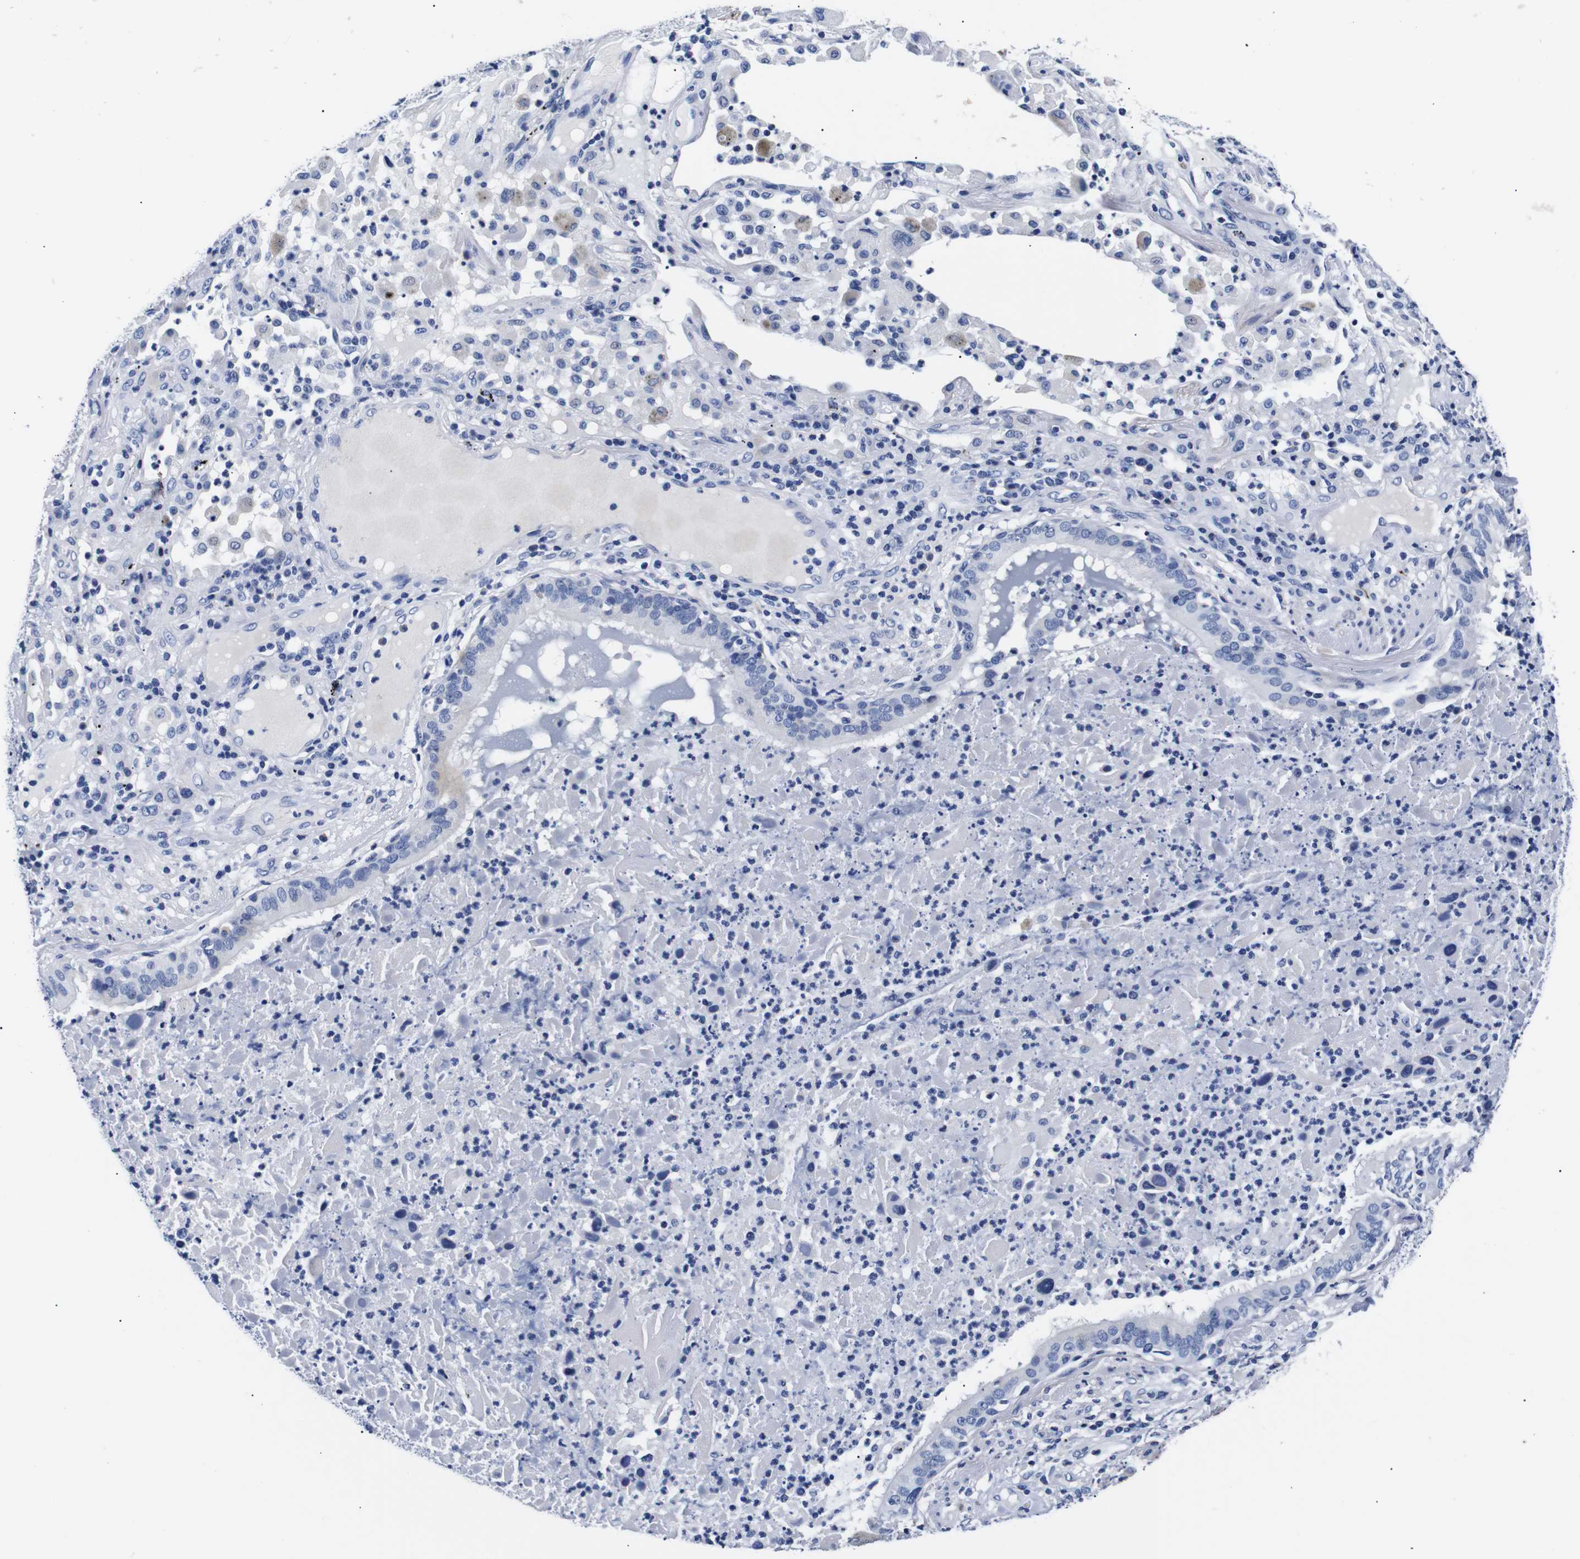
{"staining": {"intensity": "negative", "quantity": "none", "location": "none"}, "tissue": "lung cancer", "cell_type": "Tumor cells", "image_type": "cancer", "snomed": [{"axis": "morphology", "description": "Squamous cell carcinoma, NOS"}, {"axis": "topography", "description": "Lung"}], "caption": "Immunohistochemistry of human lung cancer (squamous cell carcinoma) exhibits no expression in tumor cells.", "gene": "GAP43", "patient": {"sex": "male", "age": 57}}